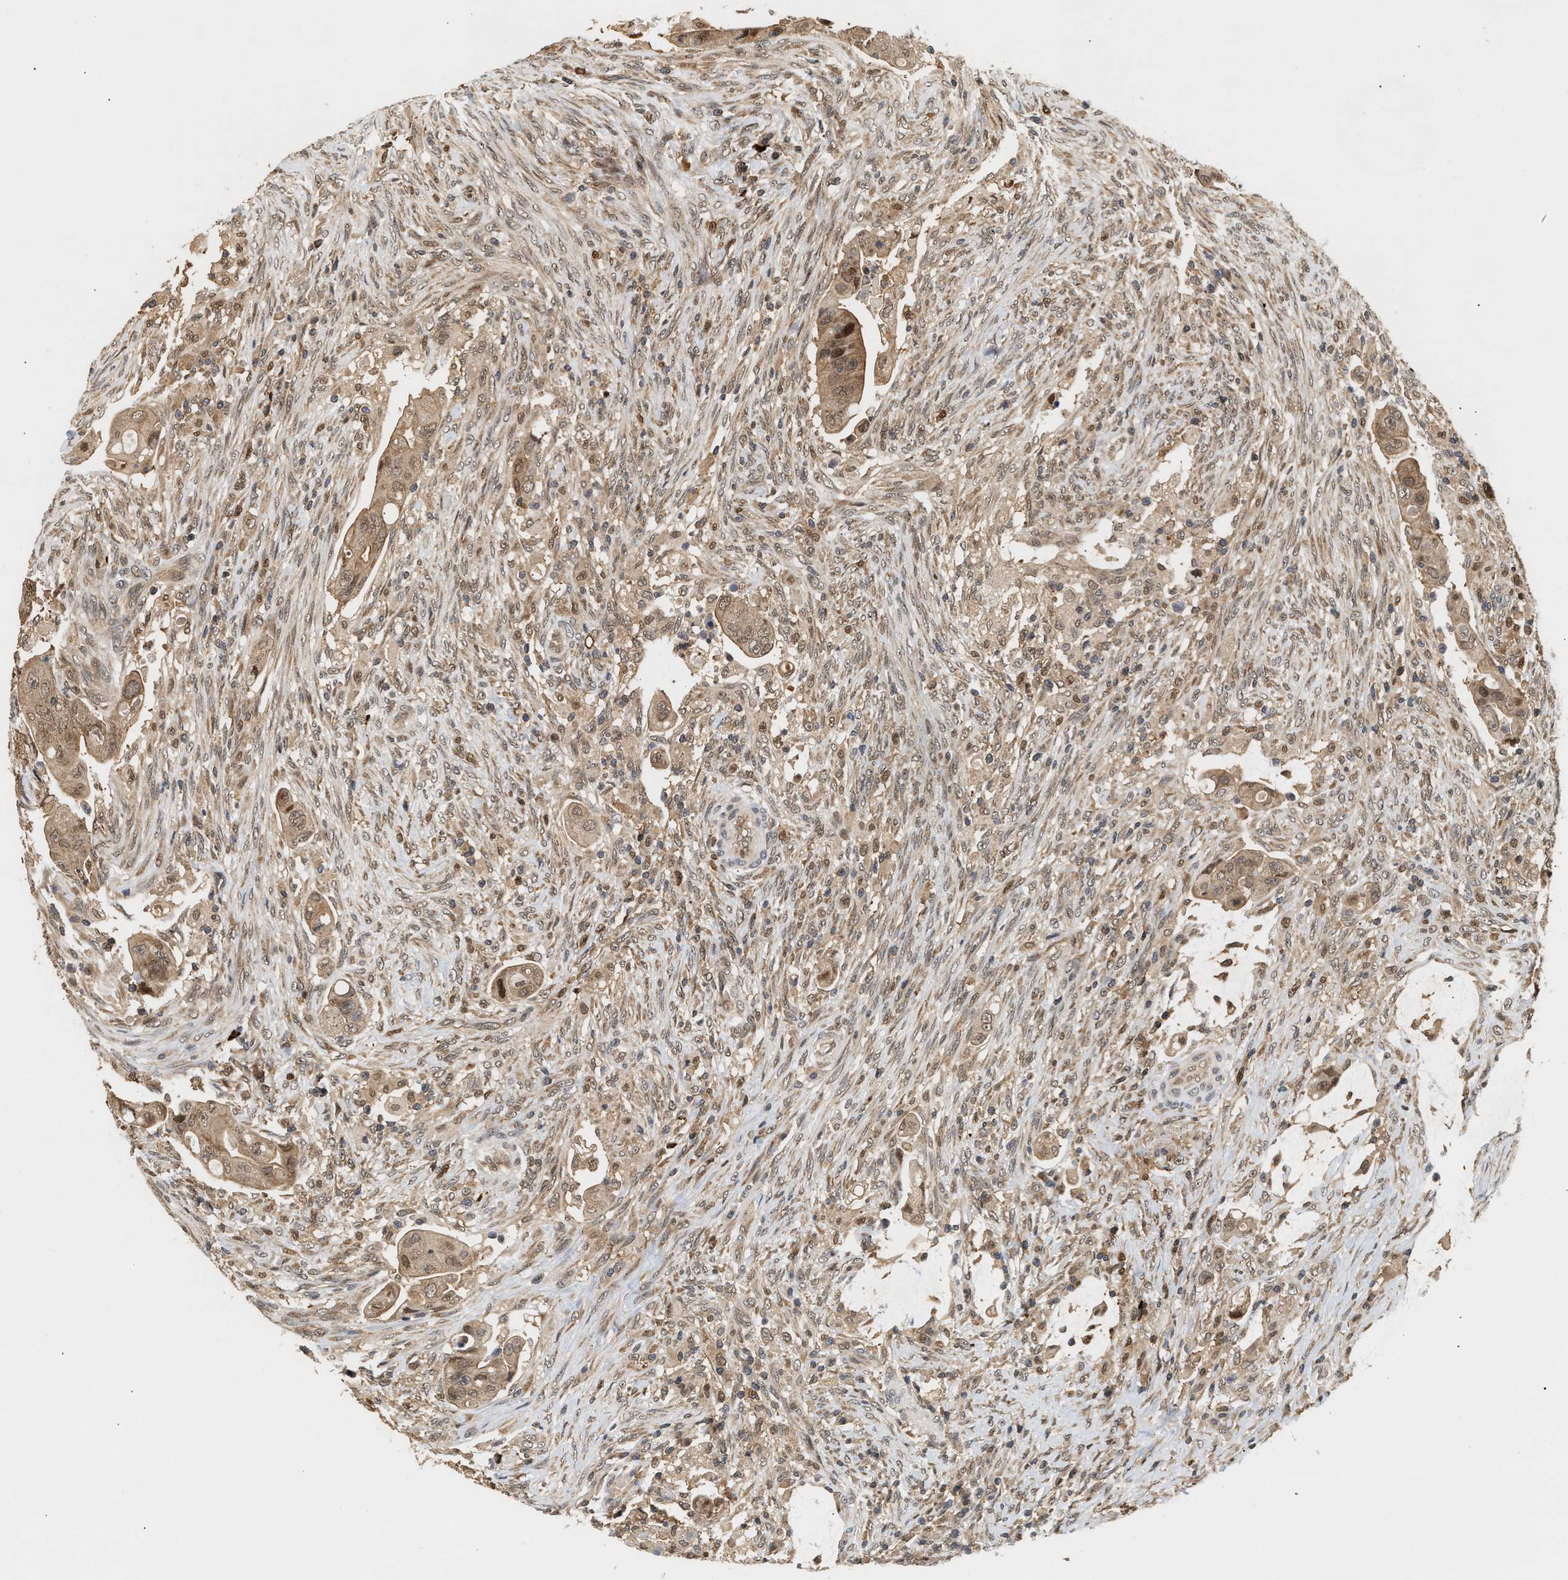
{"staining": {"intensity": "weak", "quantity": ">75%", "location": "cytoplasmic/membranous,nuclear"}, "tissue": "colorectal cancer", "cell_type": "Tumor cells", "image_type": "cancer", "snomed": [{"axis": "morphology", "description": "Adenocarcinoma, NOS"}, {"axis": "topography", "description": "Rectum"}], "caption": "Protein expression analysis of human adenocarcinoma (colorectal) reveals weak cytoplasmic/membranous and nuclear positivity in approximately >75% of tumor cells.", "gene": "ABHD5", "patient": {"sex": "female", "age": 71}}